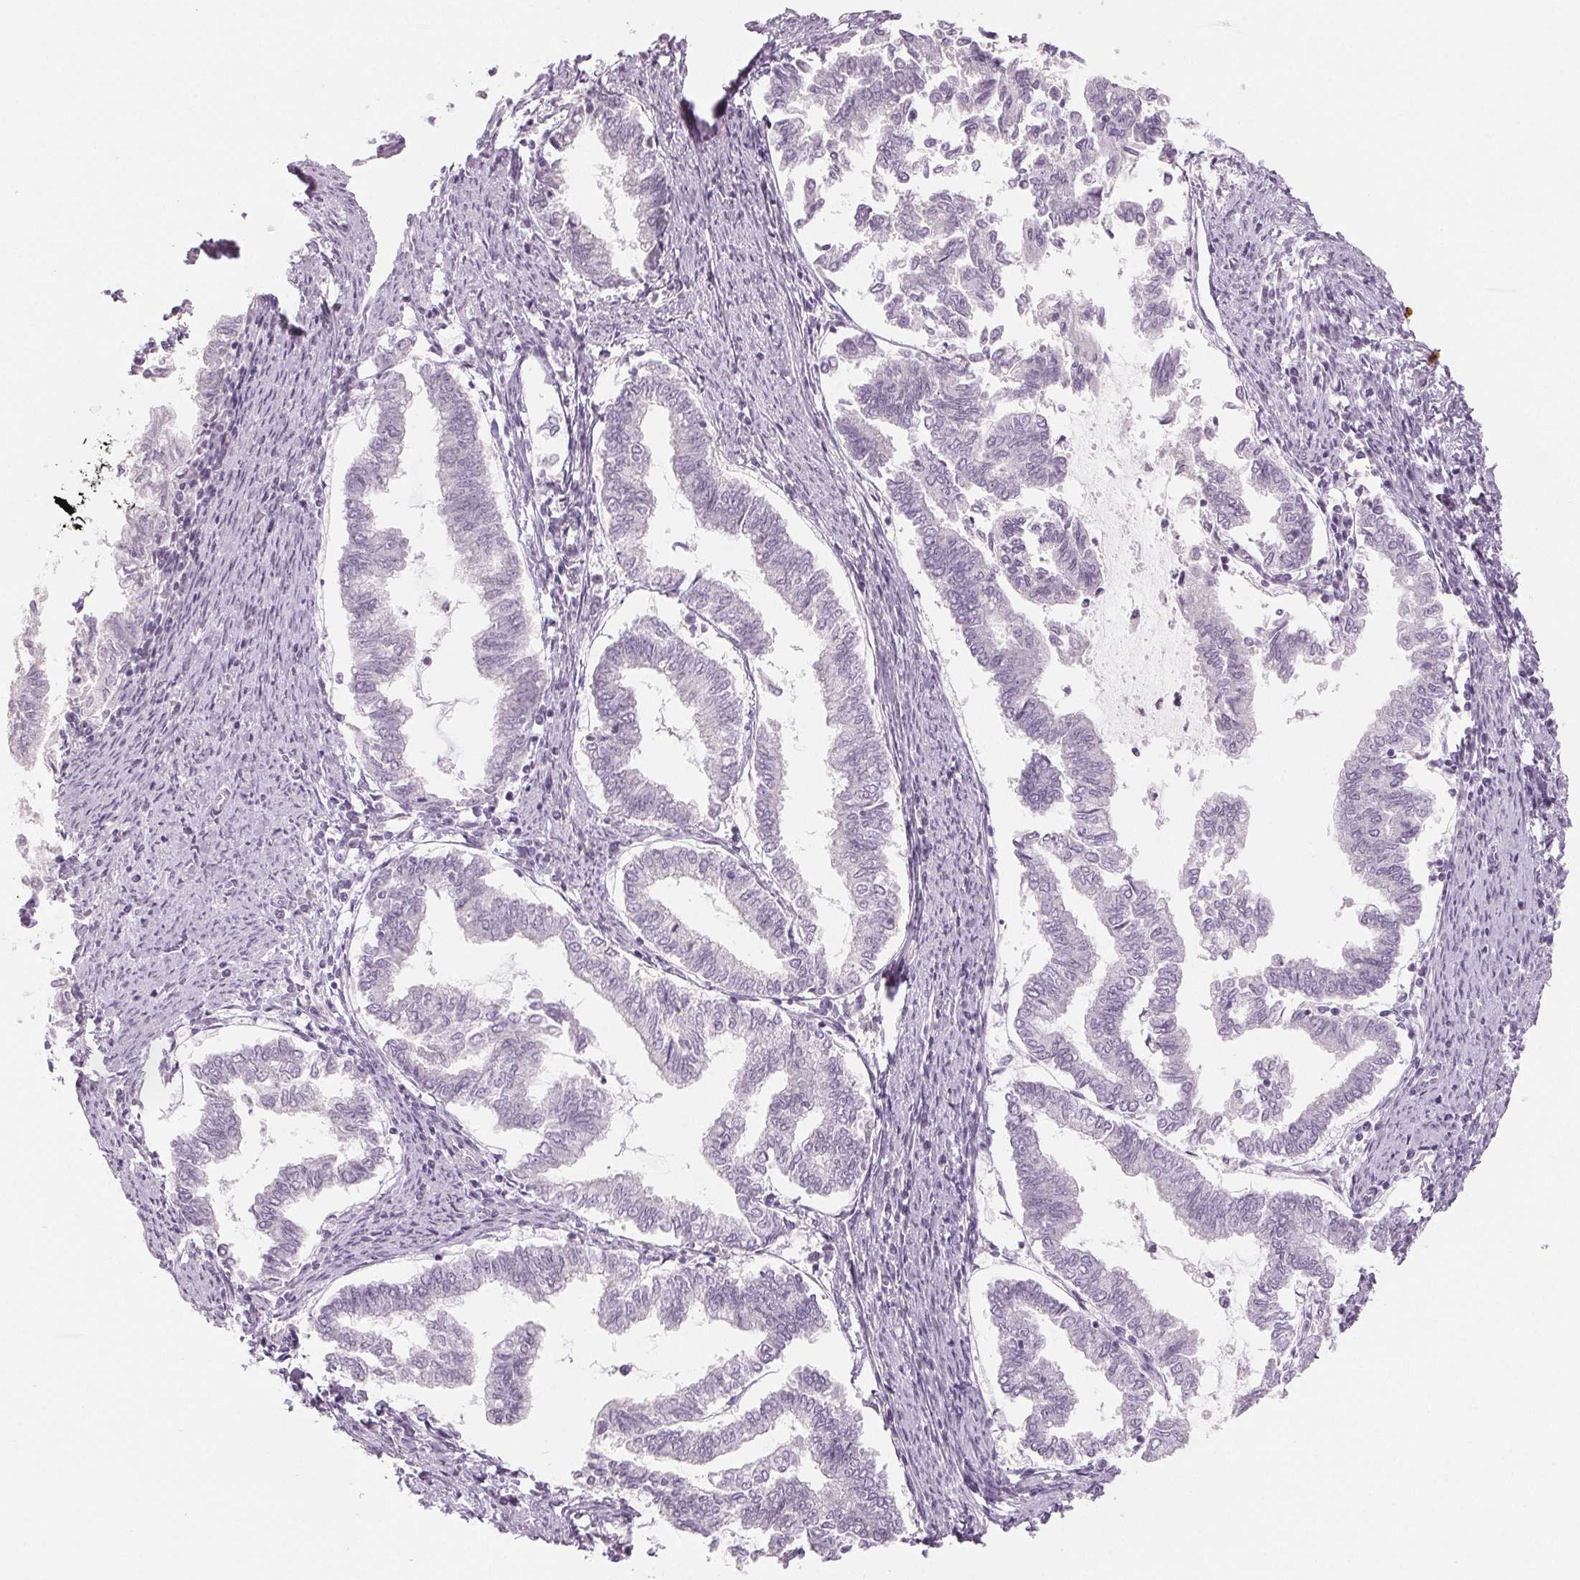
{"staining": {"intensity": "negative", "quantity": "none", "location": "none"}, "tissue": "endometrial cancer", "cell_type": "Tumor cells", "image_type": "cancer", "snomed": [{"axis": "morphology", "description": "Adenocarcinoma, NOS"}, {"axis": "topography", "description": "Endometrium"}], "caption": "The histopathology image demonstrates no significant positivity in tumor cells of adenocarcinoma (endometrial). (DAB (3,3'-diaminobenzidine) IHC with hematoxylin counter stain).", "gene": "EHHADH", "patient": {"sex": "female", "age": 79}}